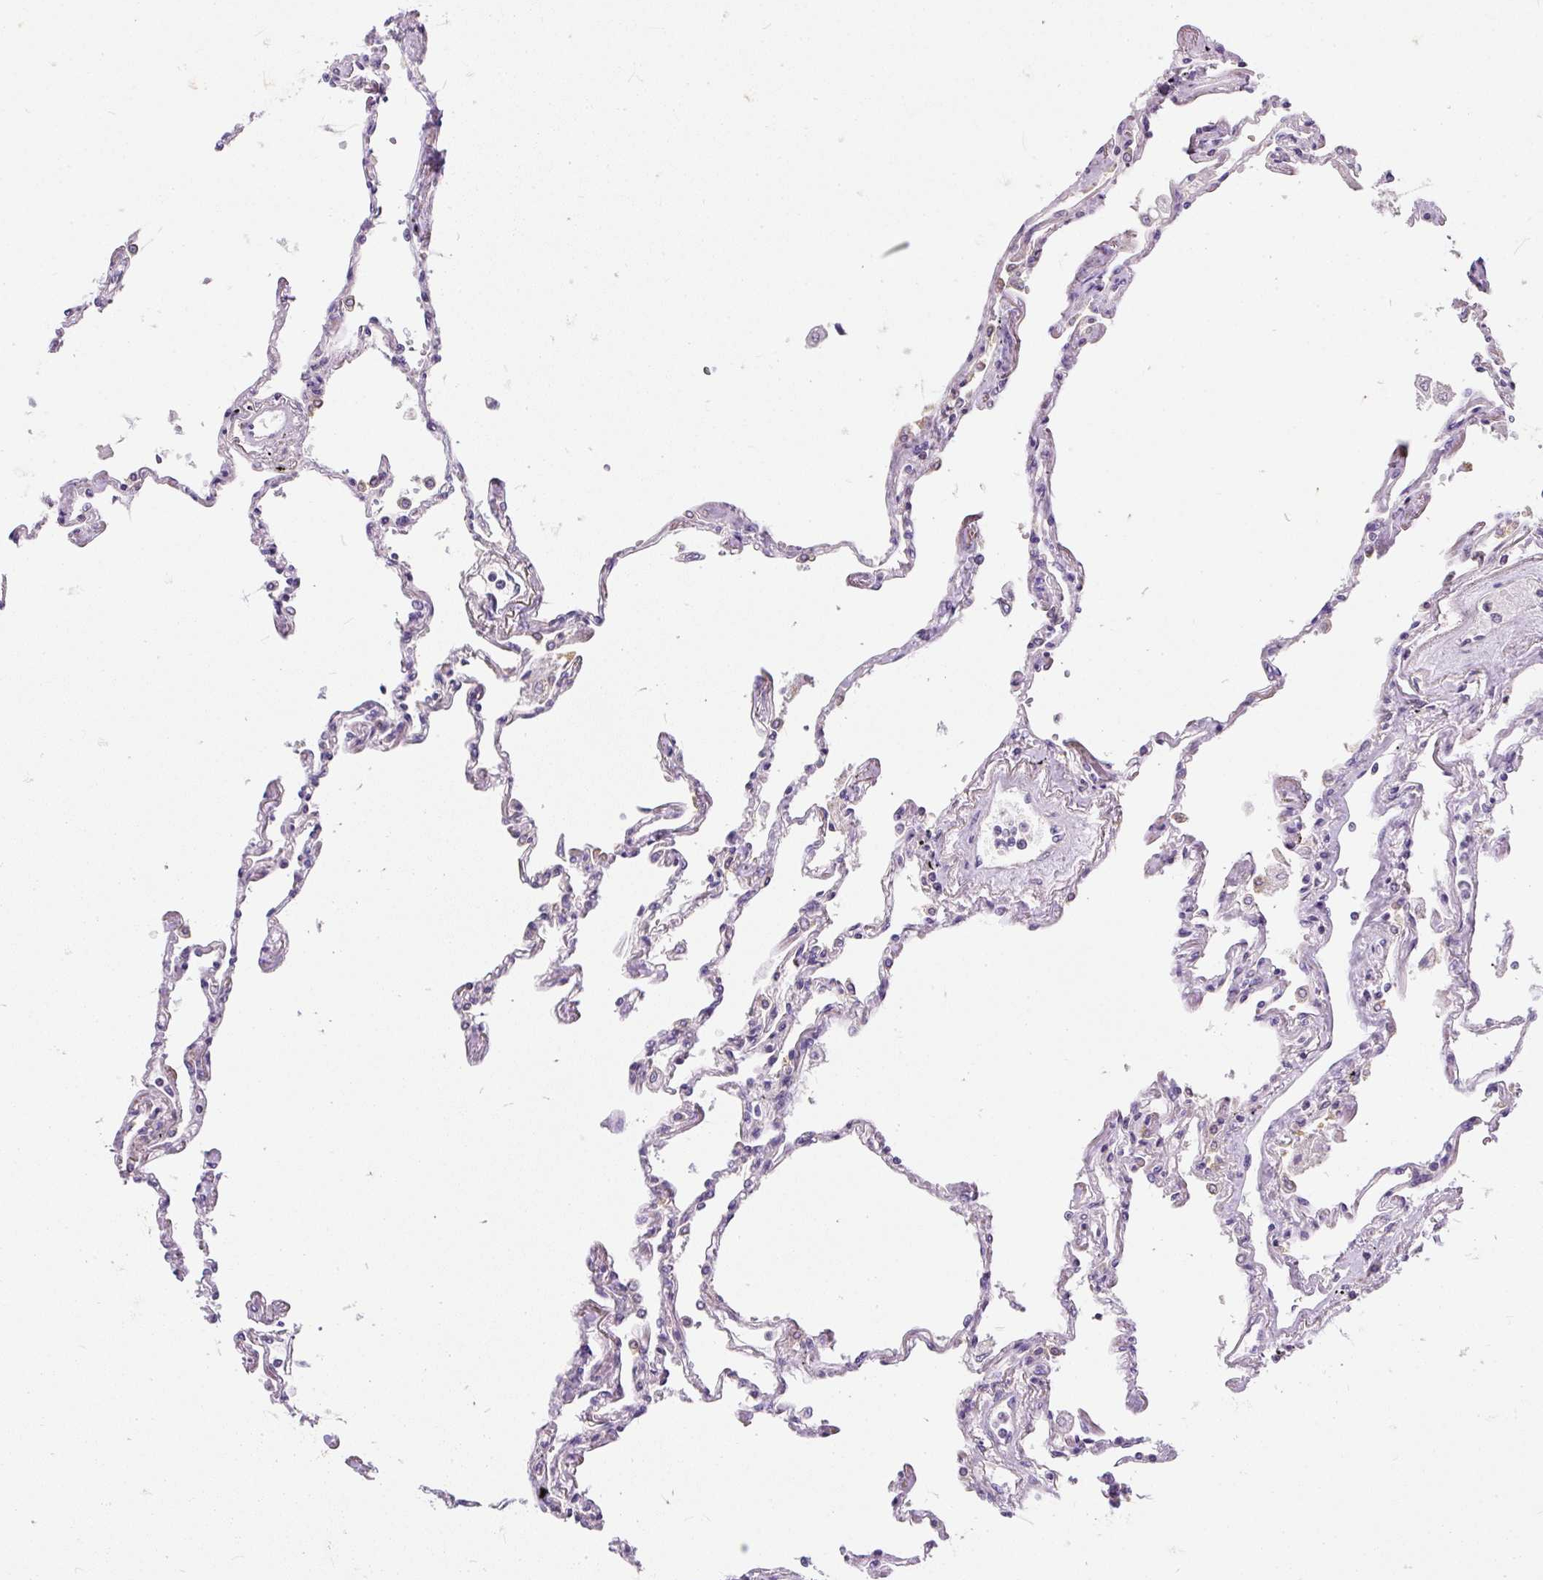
{"staining": {"intensity": "strong", "quantity": "25%-75%", "location": "cytoplasmic/membranous"}, "tissue": "lung", "cell_type": "Alveolar cells", "image_type": "normal", "snomed": [{"axis": "morphology", "description": "Normal tissue, NOS"}, {"axis": "topography", "description": "Lung"}], "caption": "Immunohistochemistry (IHC) histopathology image of benign lung stained for a protein (brown), which reveals high levels of strong cytoplasmic/membranous staining in approximately 25%-75% of alveolar cells.", "gene": "CYP20A1", "patient": {"sex": "female", "age": 67}}